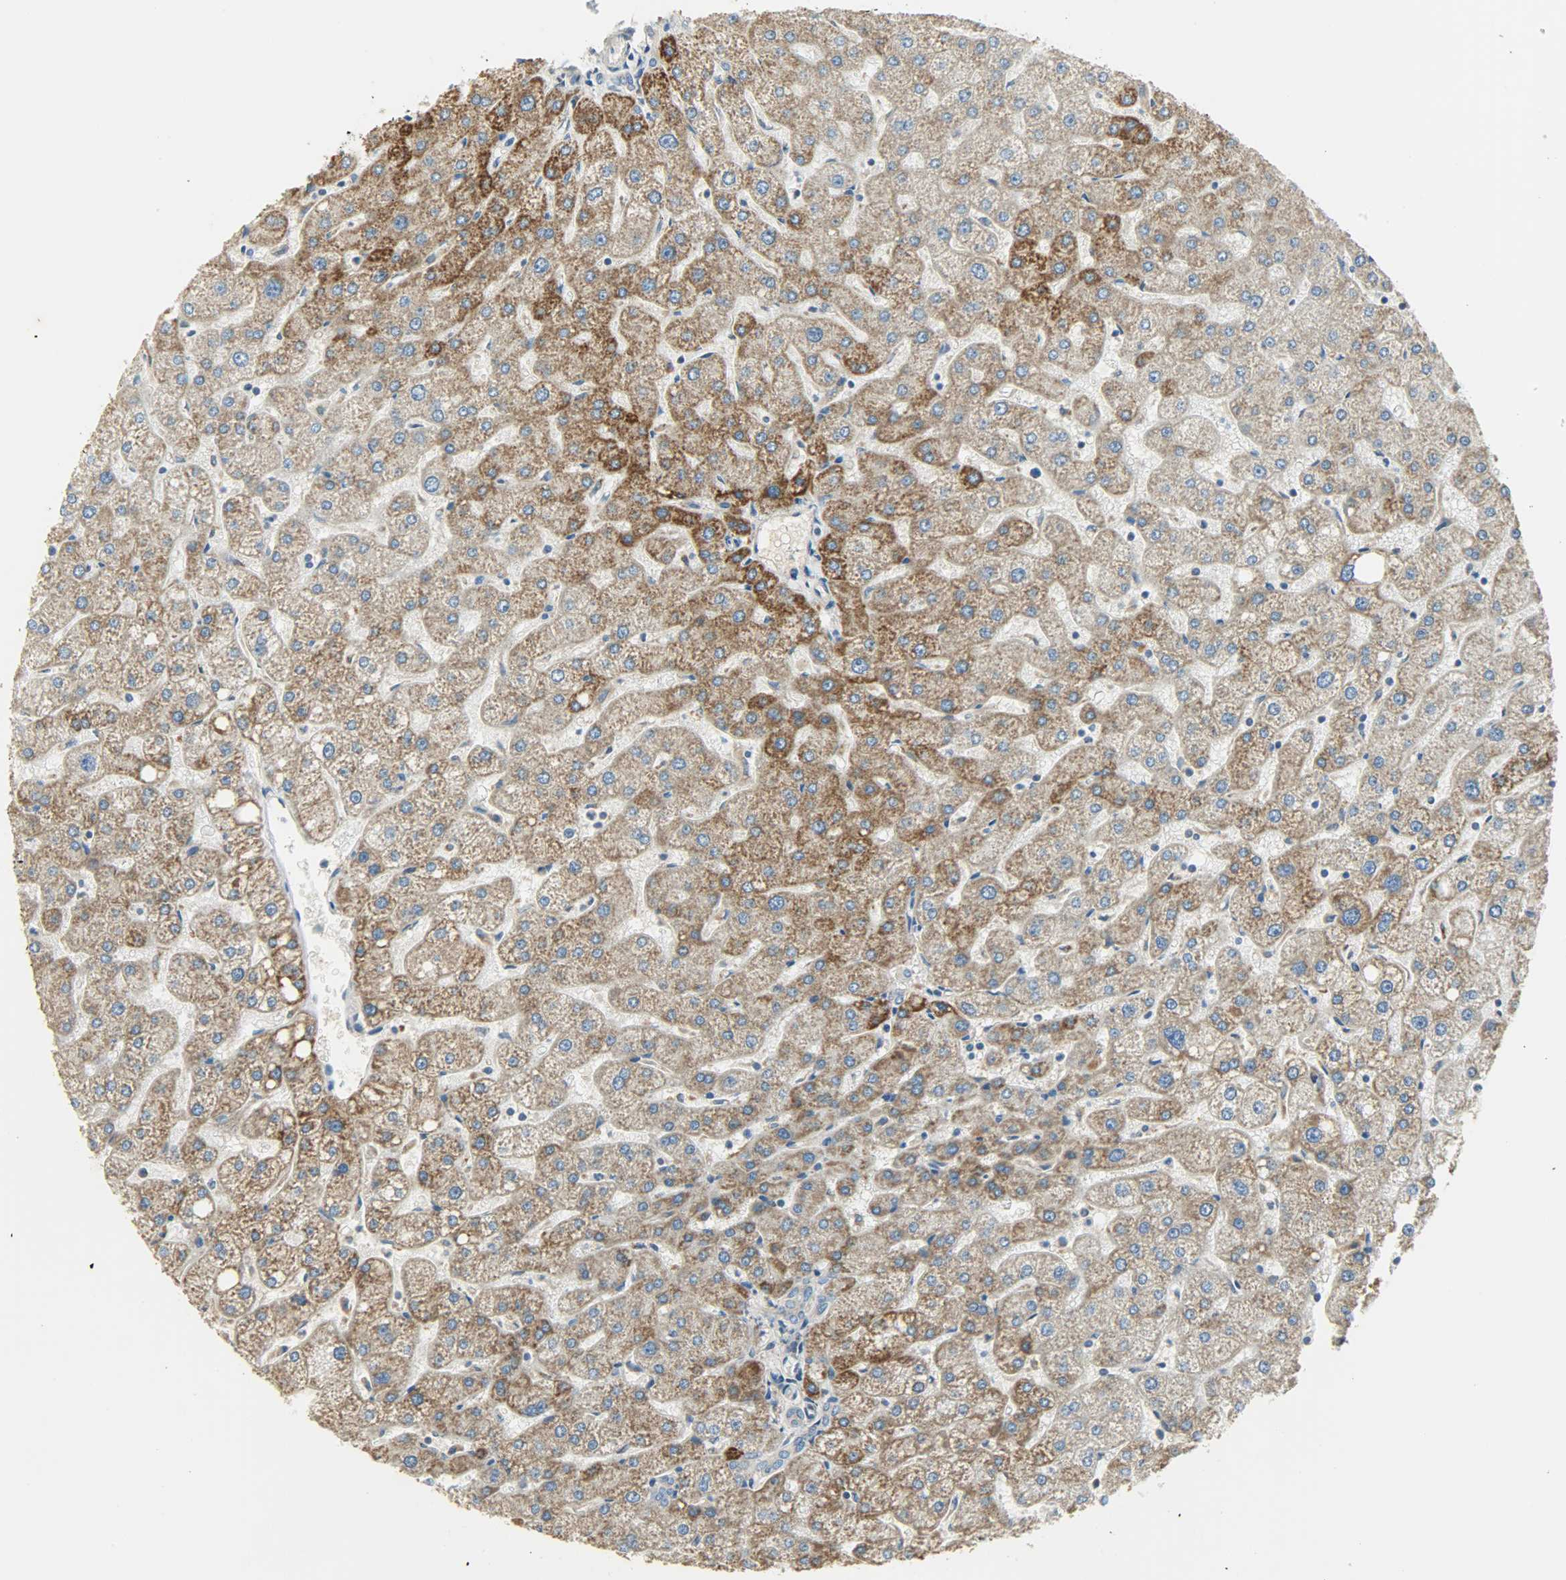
{"staining": {"intensity": "weak", "quantity": ">75%", "location": "cytoplasmic/membranous"}, "tissue": "liver", "cell_type": "Cholangiocytes", "image_type": "normal", "snomed": [{"axis": "morphology", "description": "Normal tissue, NOS"}, {"axis": "topography", "description": "Liver"}], "caption": "Liver was stained to show a protein in brown. There is low levels of weak cytoplasmic/membranous expression in approximately >75% of cholangiocytes. The staining was performed using DAB (3,3'-diaminobenzidine), with brown indicating positive protein expression. Nuclei are stained blue with hematoxylin.", "gene": "NNT", "patient": {"sex": "male", "age": 67}}